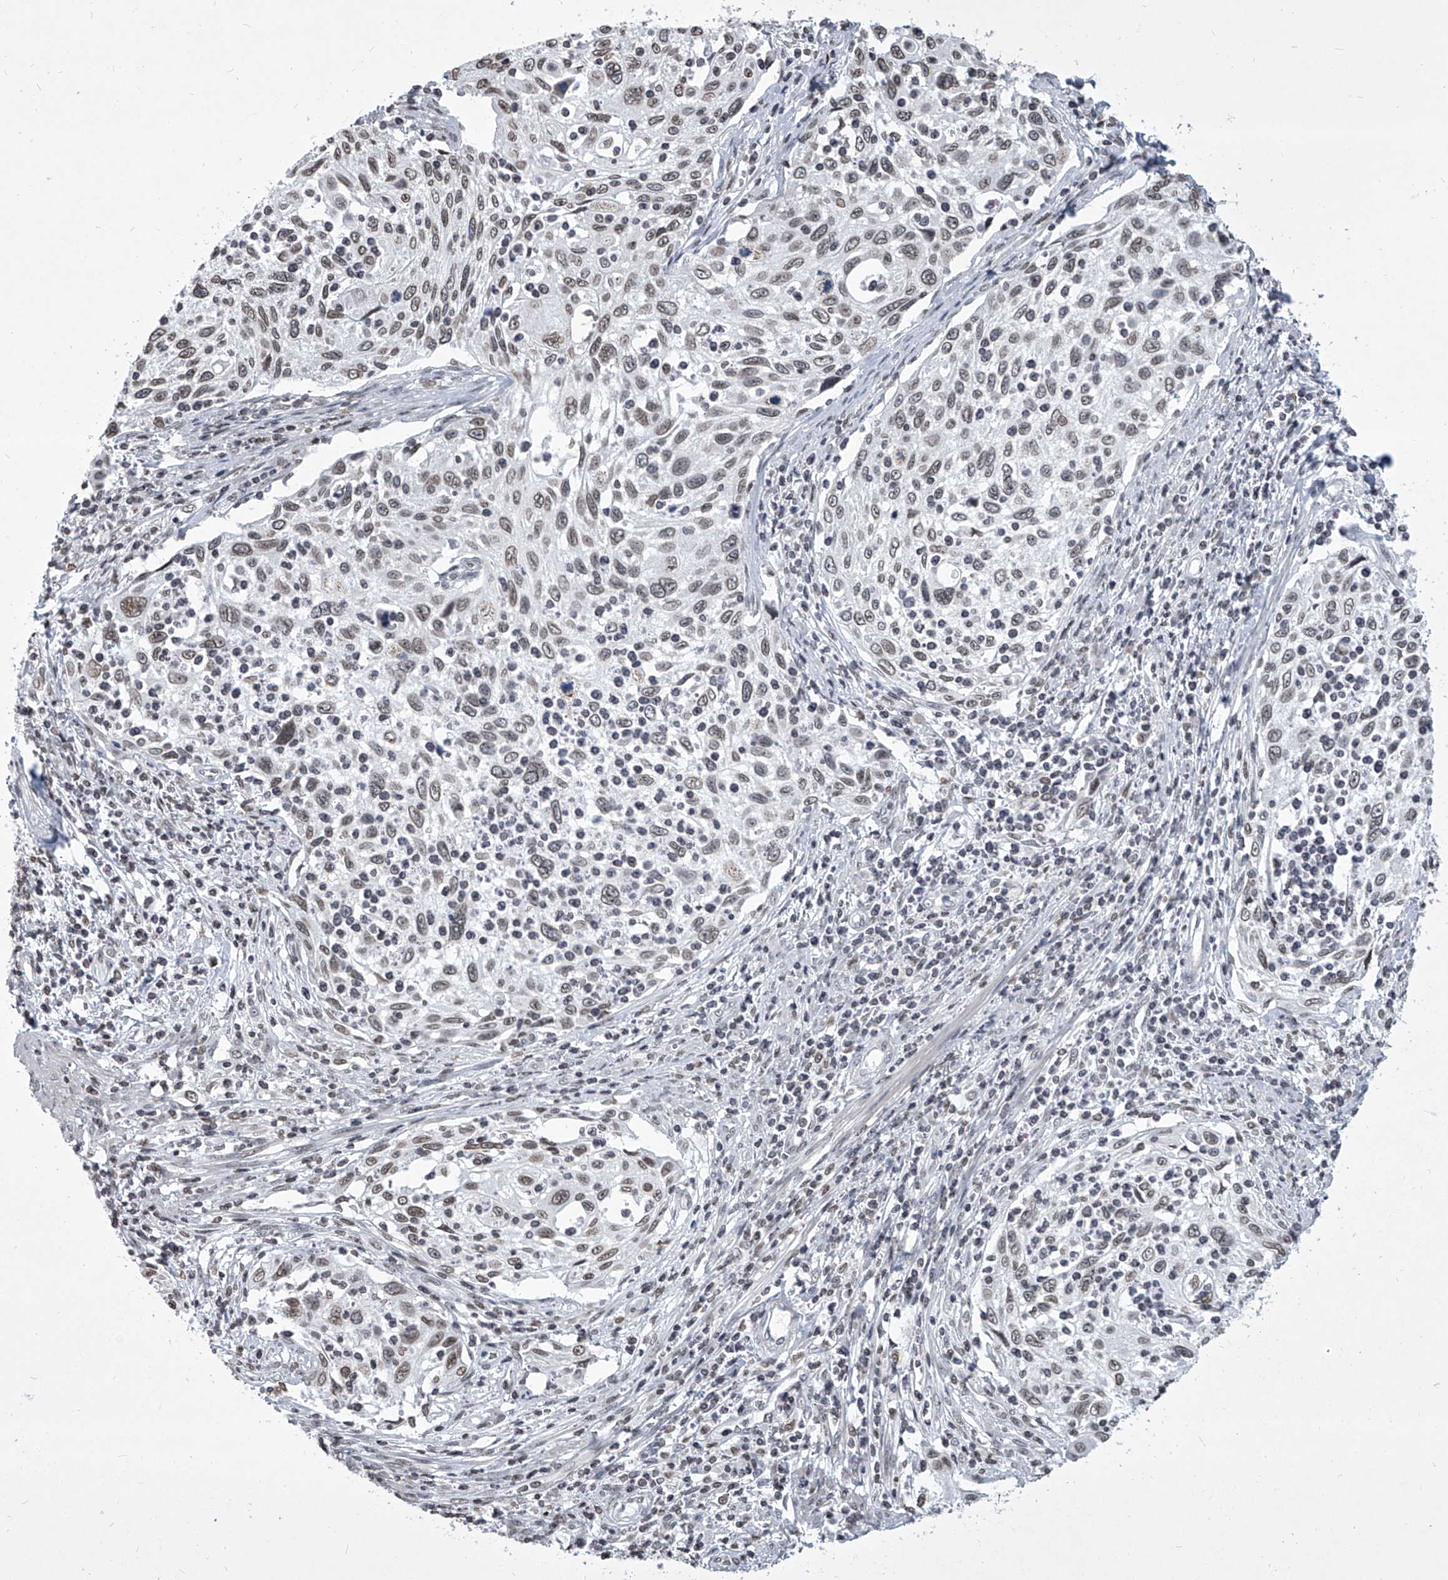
{"staining": {"intensity": "weak", "quantity": "25%-75%", "location": "nuclear"}, "tissue": "cervical cancer", "cell_type": "Tumor cells", "image_type": "cancer", "snomed": [{"axis": "morphology", "description": "Squamous cell carcinoma, NOS"}, {"axis": "topography", "description": "Cervix"}], "caption": "Cervical squamous cell carcinoma tissue exhibits weak nuclear positivity in approximately 25%-75% of tumor cells, visualized by immunohistochemistry.", "gene": "PPIL4", "patient": {"sex": "female", "age": 70}}